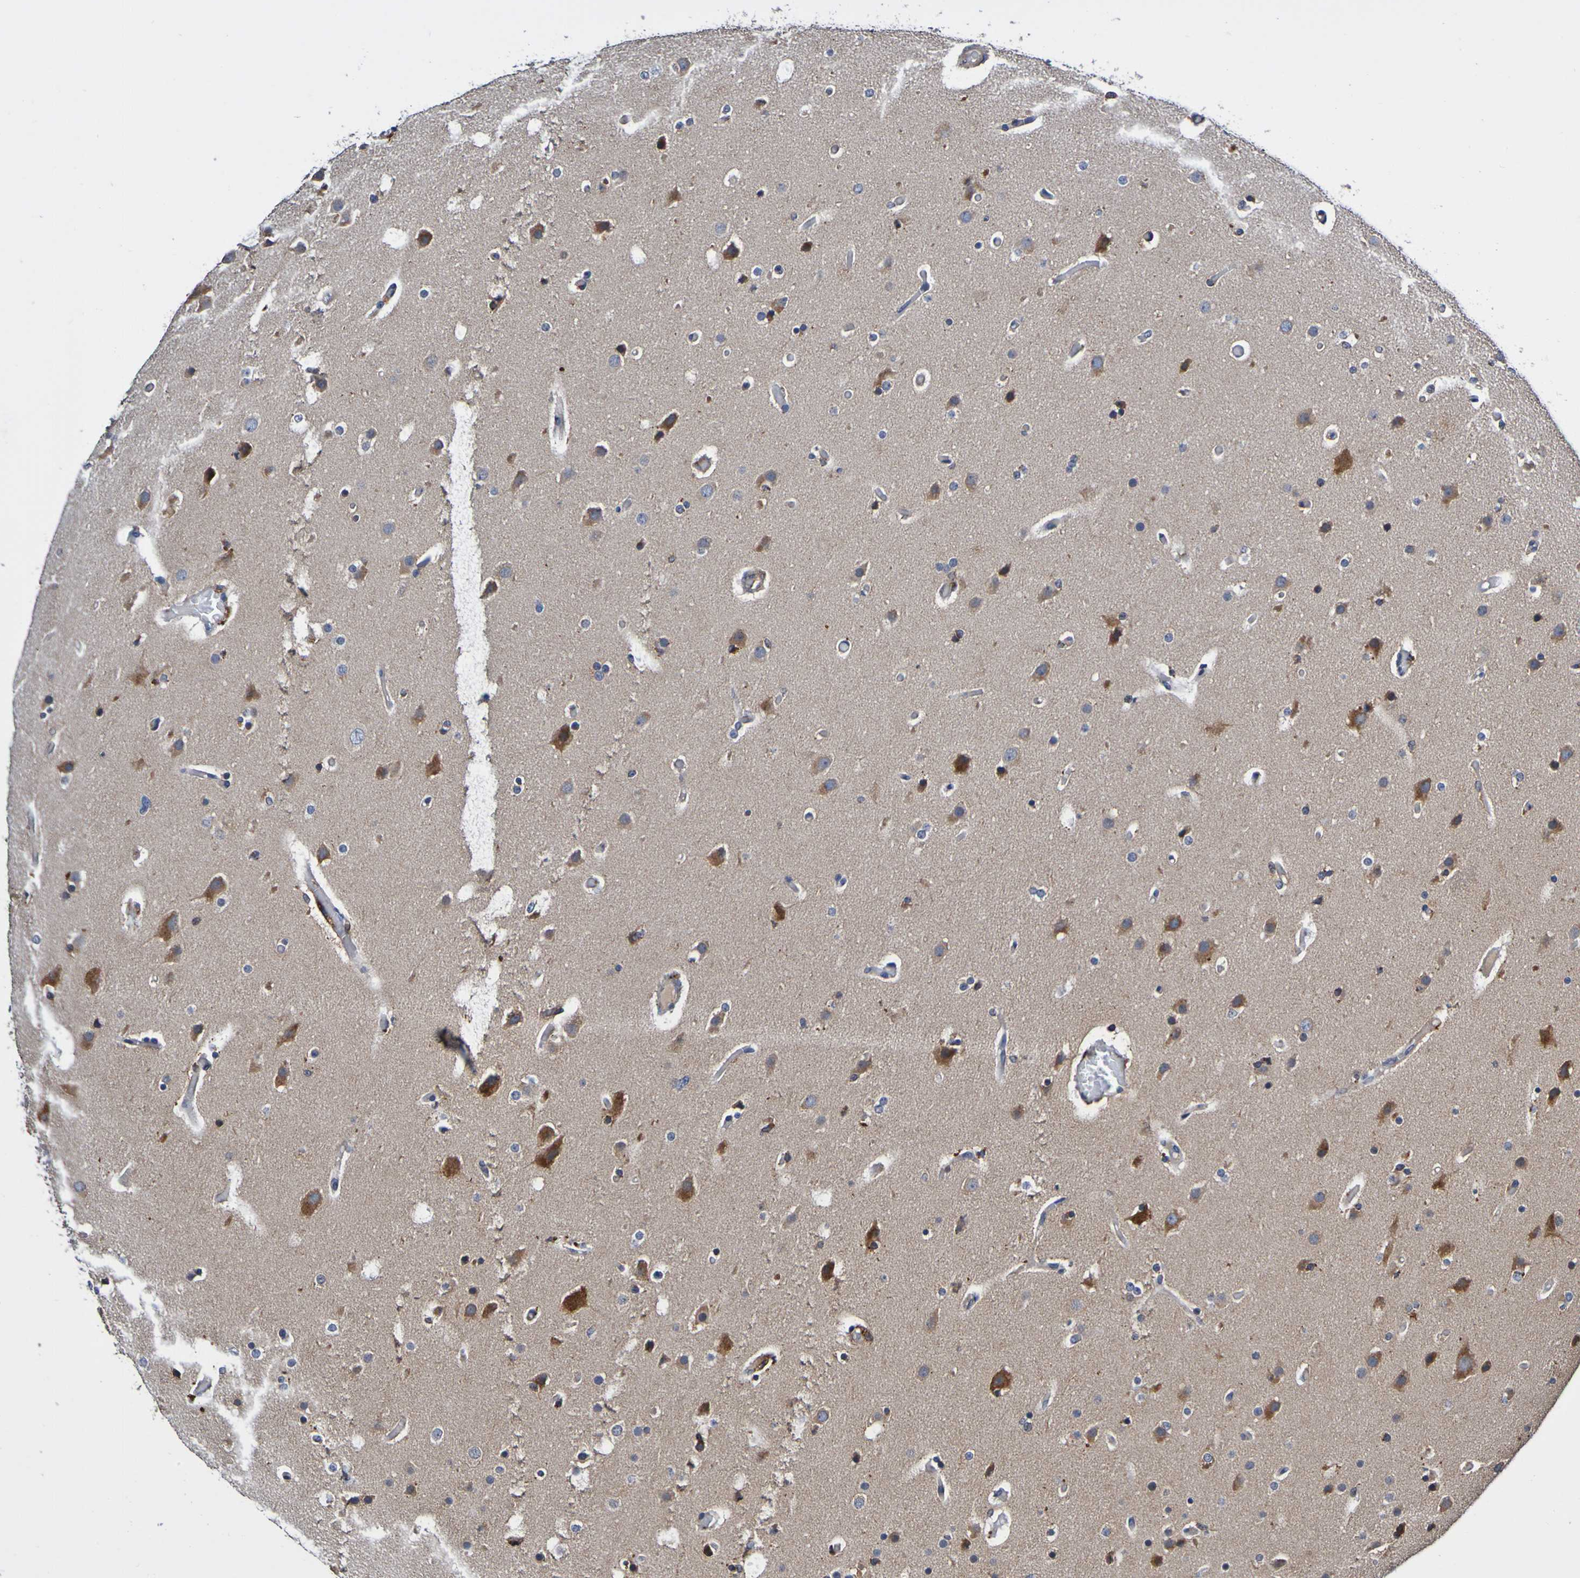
{"staining": {"intensity": "moderate", "quantity": "25%-75%", "location": "cytoplasmic/membranous"}, "tissue": "glioma", "cell_type": "Tumor cells", "image_type": "cancer", "snomed": [{"axis": "morphology", "description": "Glioma, malignant, High grade"}, {"axis": "topography", "description": "Cerebral cortex"}], "caption": "Moderate cytoplasmic/membranous protein staining is present in about 25%-75% of tumor cells in glioma.", "gene": "METAP2", "patient": {"sex": "female", "age": 36}}